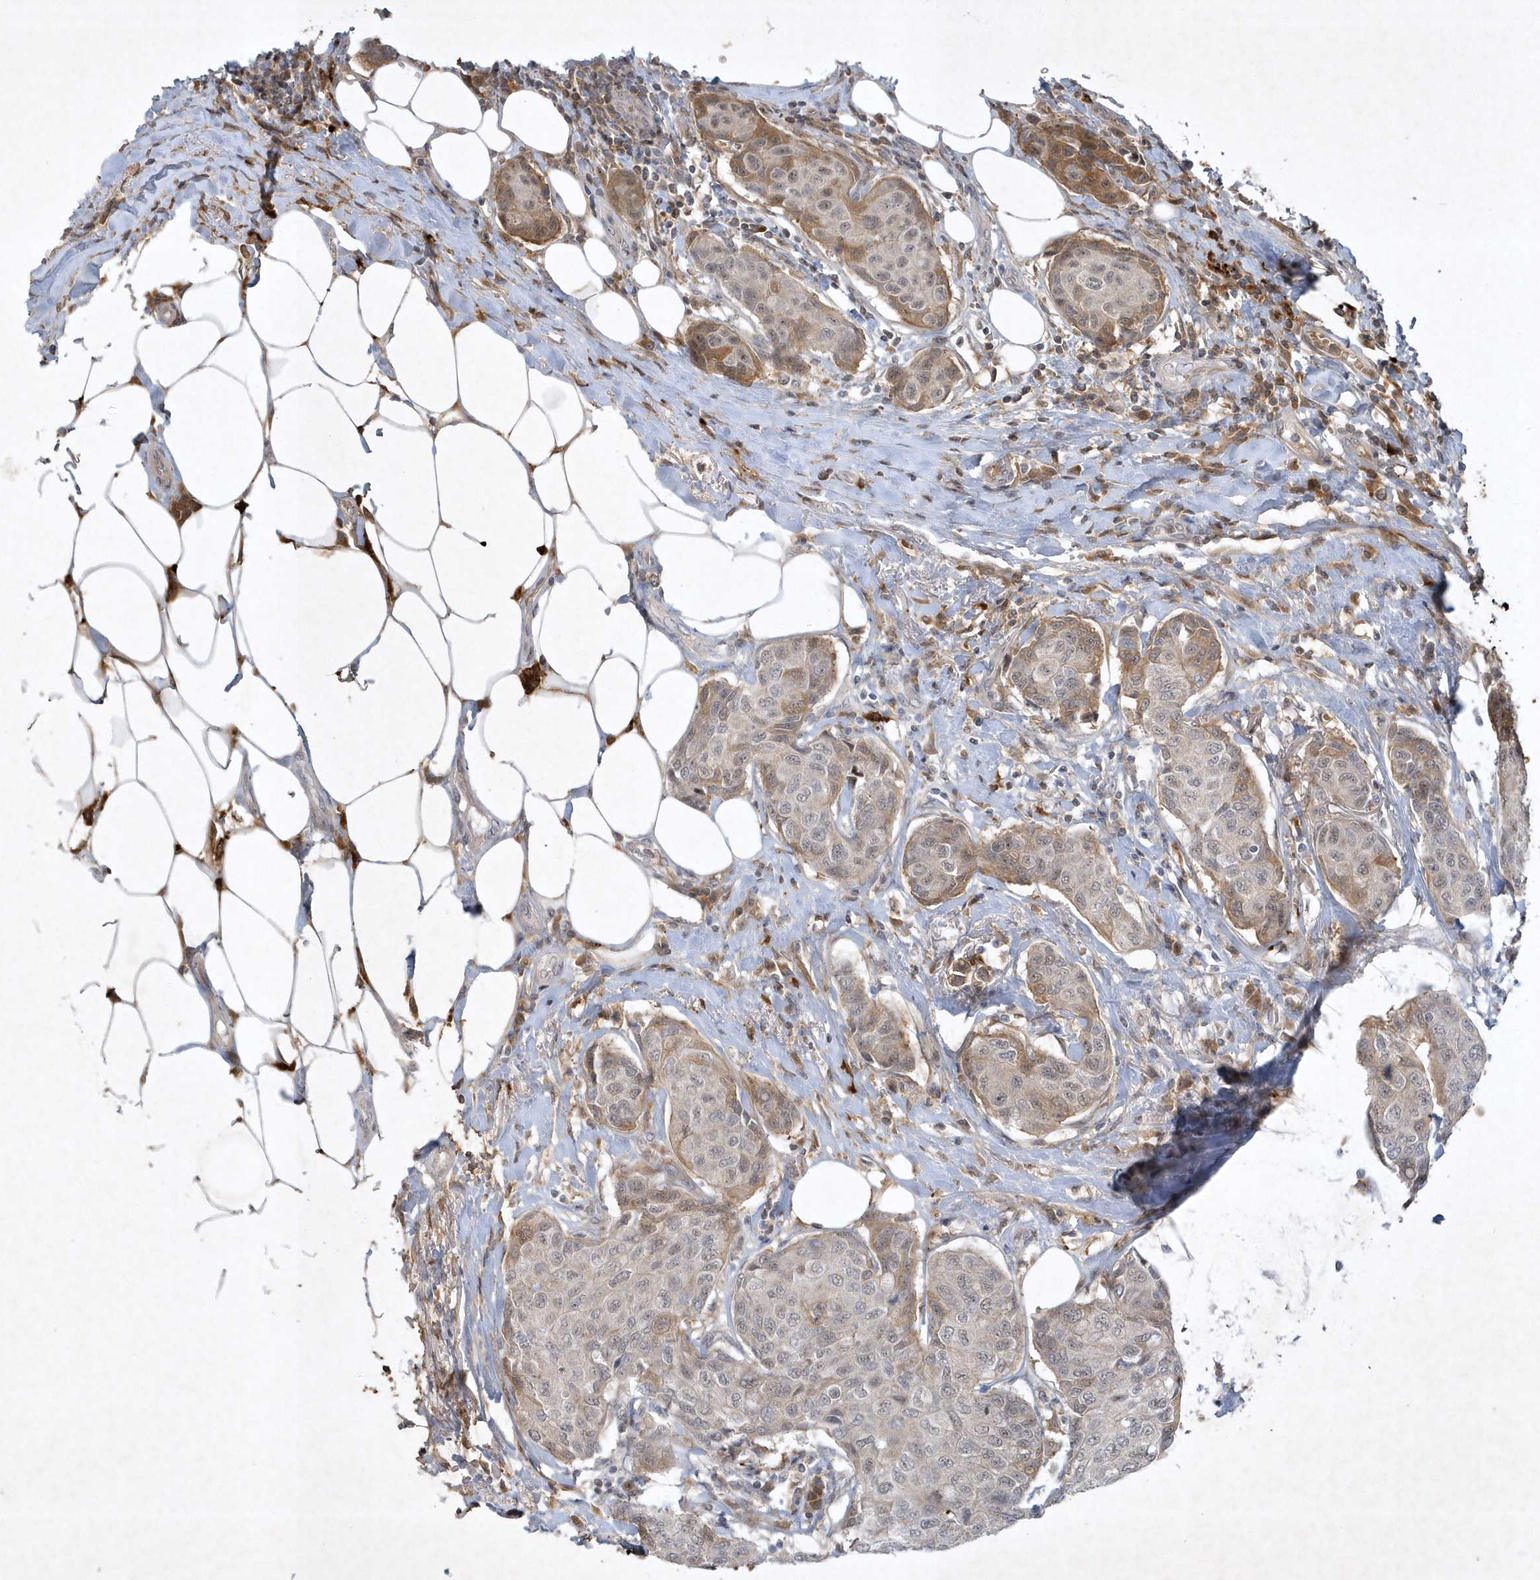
{"staining": {"intensity": "moderate", "quantity": "<25%", "location": "cytoplasmic/membranous"}, "tissue": "breast cancer", "cell_type": "Tumor cells", "image_type": "cancer", "snomed": [{"axis": "morphology", "description": "Duct carcinoma"}, {"axis": "topography", "description": "Breast"}], "caption": "Immunohistochemistry of invasive ductal carcinoma (breast) exhibits low levels of moderate cytoplasmic/membranous expression in approximately <25% of tumor cells.", "gene": "THG1L", "patient": {"sex": "female", "age": 80}}